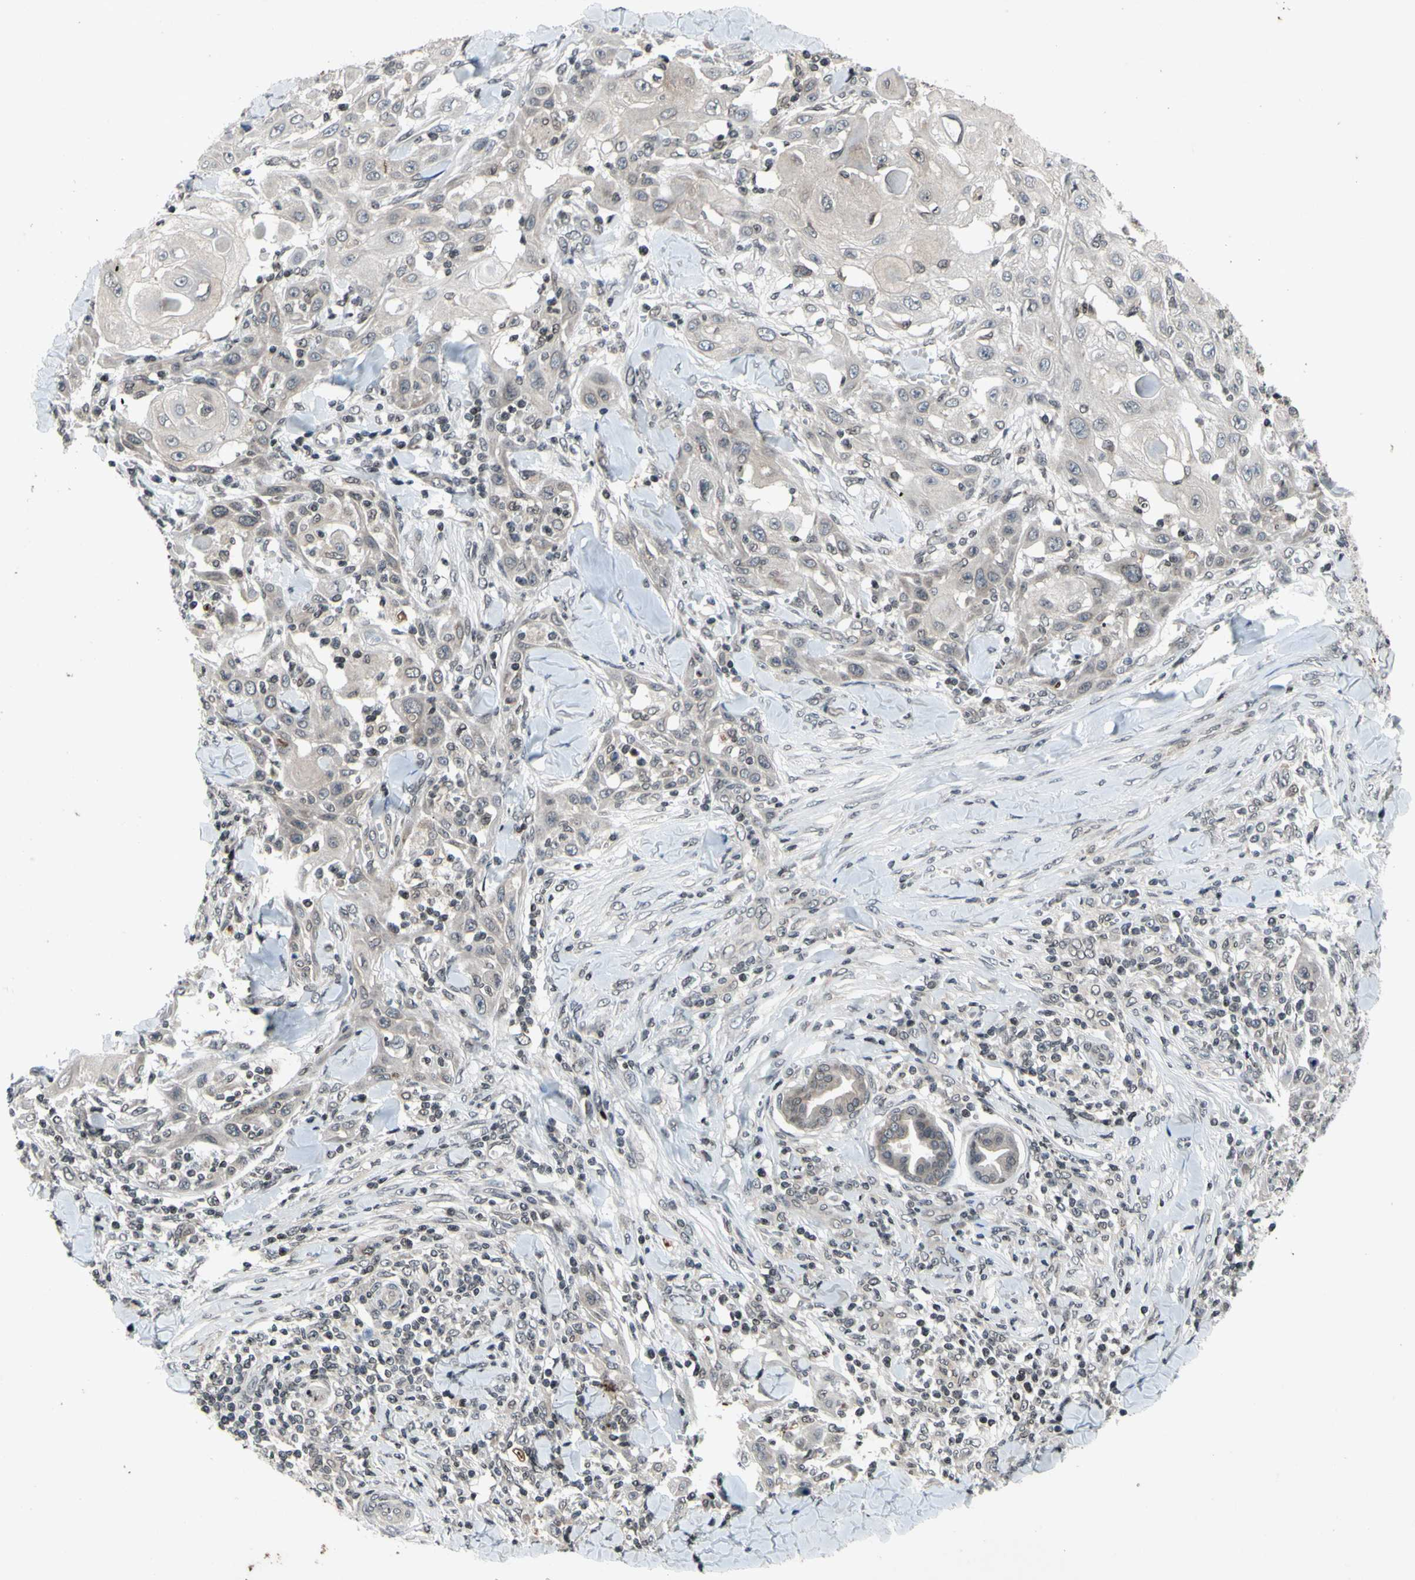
{"staining": {"intensity": "weak", "quantity": "25%-75%", "location": "cytoplasmic/membranous"}, "tissue": "skin cancer", "cell_type": "Tumor cells", "image_type": "cancer", "snomed": [{"axis": "morphology", "description": "Squamous cell carcinoma, NOS"}, {"axis": "topography", "description": "Skin"}], "caption": "Skin cancer stained with immunohistochemistry (IHC) displays weak cytoplasmic/membranous positivity in approximately 25%-75% of tumor cells. The staining was performed using DAB (3,3'-diaminobenzidine) to visualize the protein expression in brown, while the nuclei were stained in blue with hematoxylin (Magnification: 20x).", "gene": "XPO1", "patient": {"sex": "male", "age": 24}}